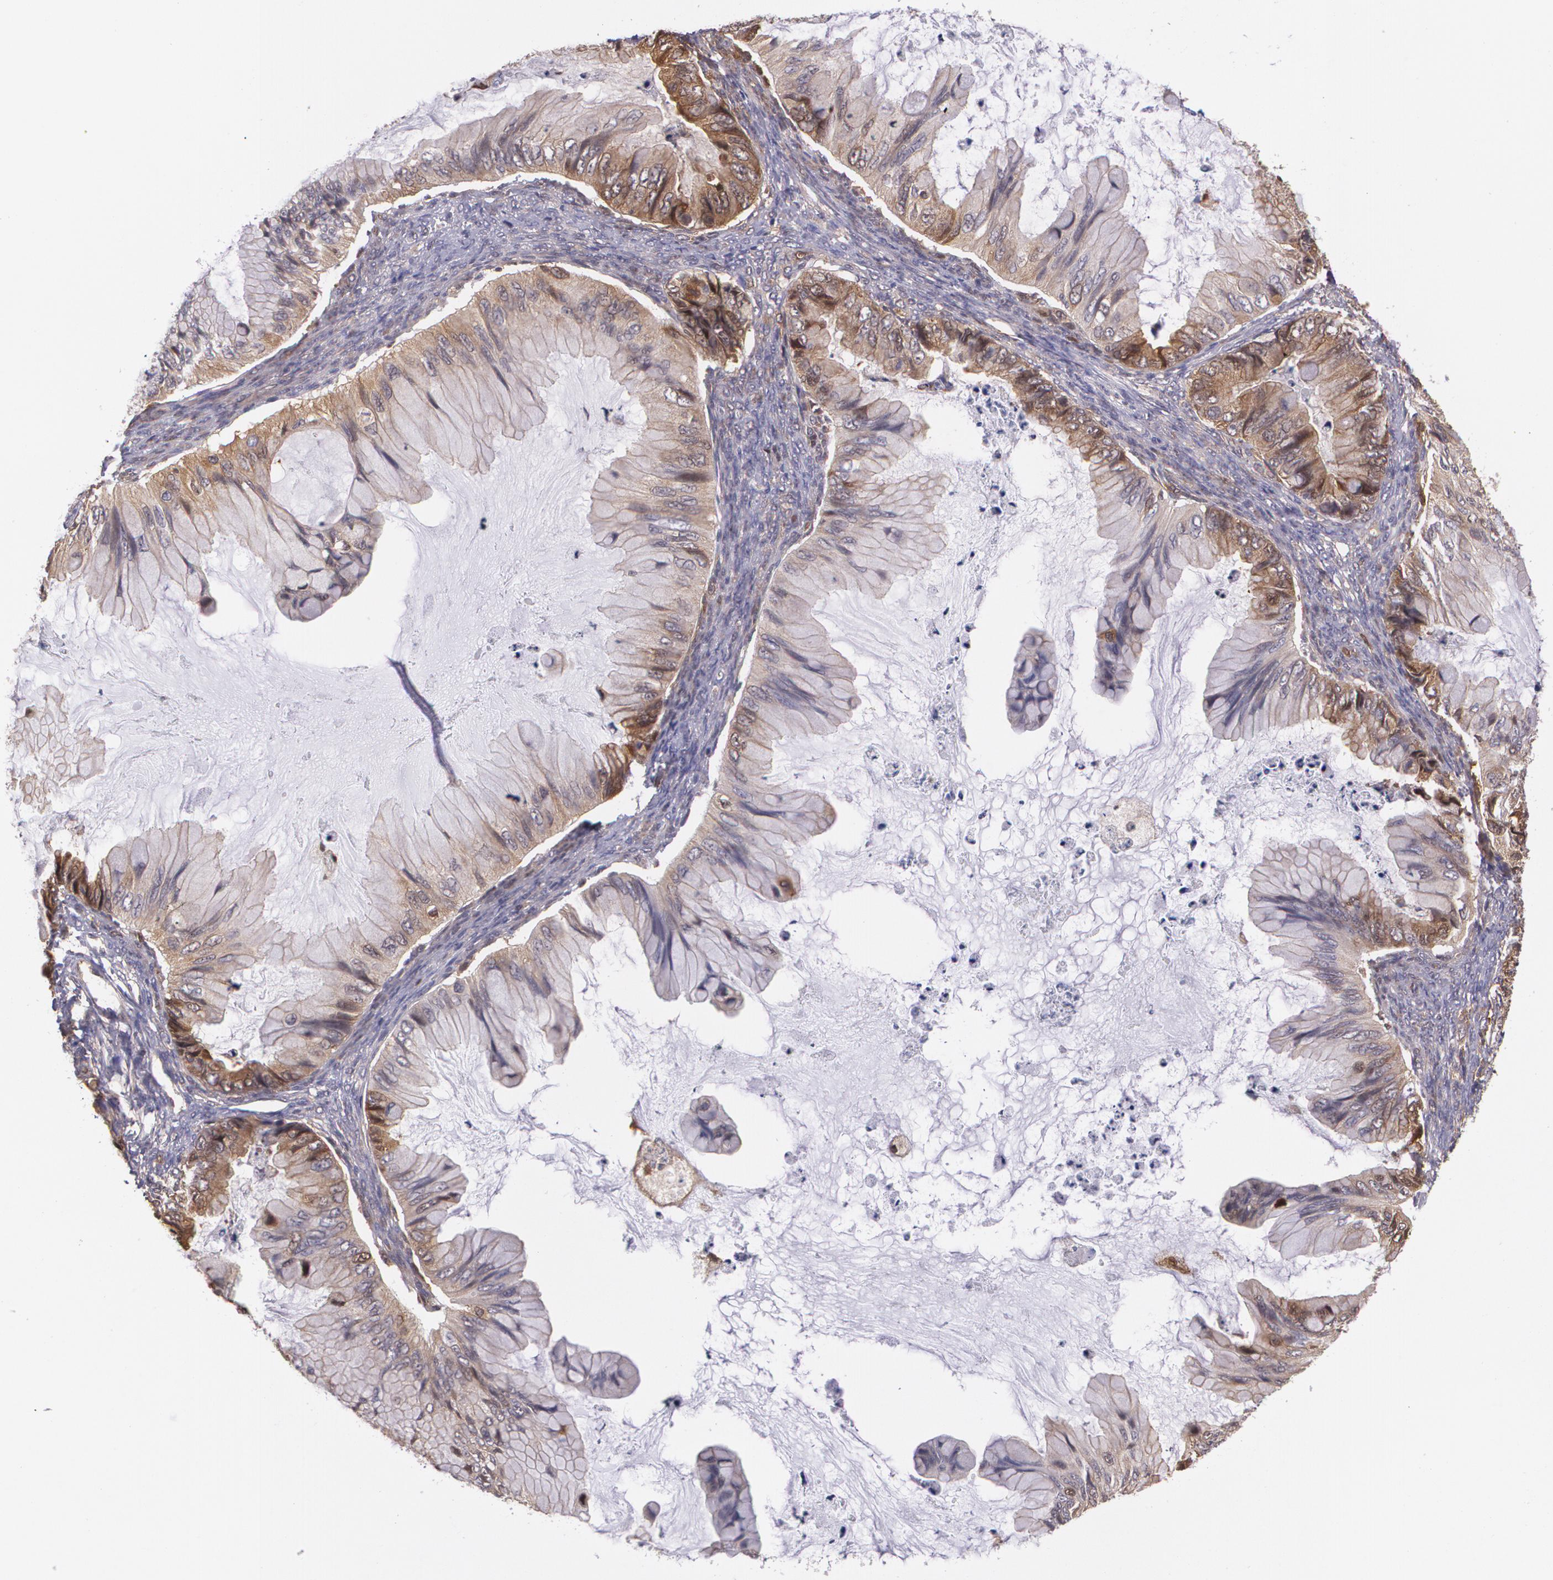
{"staining": {"intensity": "moderate", "quantity": ">75%", "location": "cytoplasmic/membranous"}, "tissue": "ovarian cancer", "cell_type": "Tumor cells", "image_type": "cancer", "snomed": [{"axis": "morphology", "description": "Cystadenocarcinoma, mucinous, NOS"}, {"axis": "topography", "description": "Ovary"}], "caption": "A micrograph of ovarian mucinous cystadenocarcinoma stained for a protein exhibits moderate cytoplasmic/membranous brown staining in tumor cells.", "gene": "HSPH1", "patient": {"sex": "female", "age": 36}}